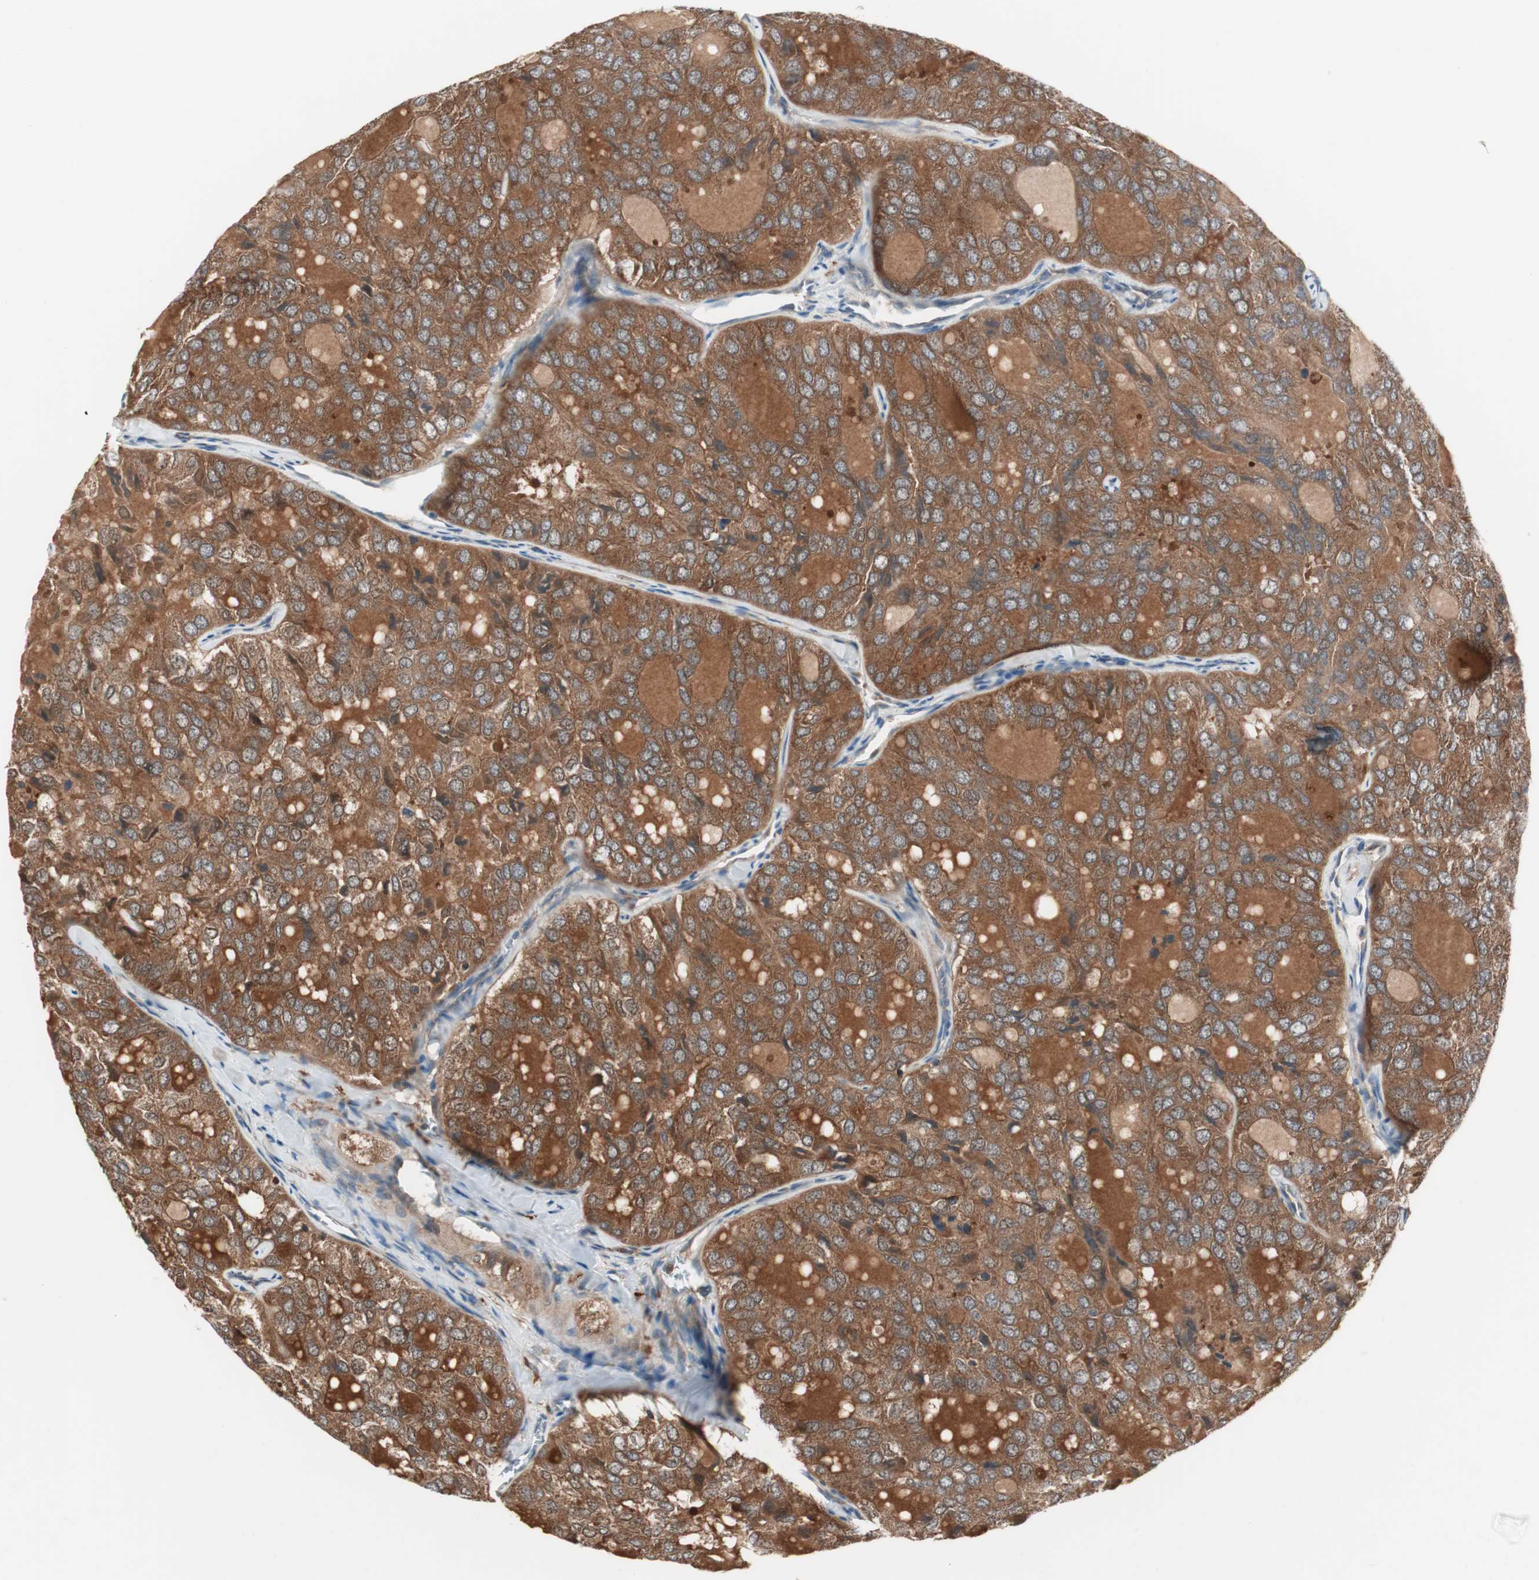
{"staining": {"intensity": "strong", "quantity": ">75%", "location": "cytoplasmic/membranous"}, "tissue": "thyroid cancer", "cell_type": "Tumor cells", "image_type": "cancer", "snomed": [{"axis": "morphology", "description": "Follicular adenoma carcinoma, NOS"}, {"axis": "topography", "description": "Thyroid gland"}], "caption": "Protein staining of thyroid cancer tissue displays strong cytoplasmic/membranous expression in about >75% of tumor cells.", "gene": "STAB1", "patient": {"sex": "male", "age": 75}}